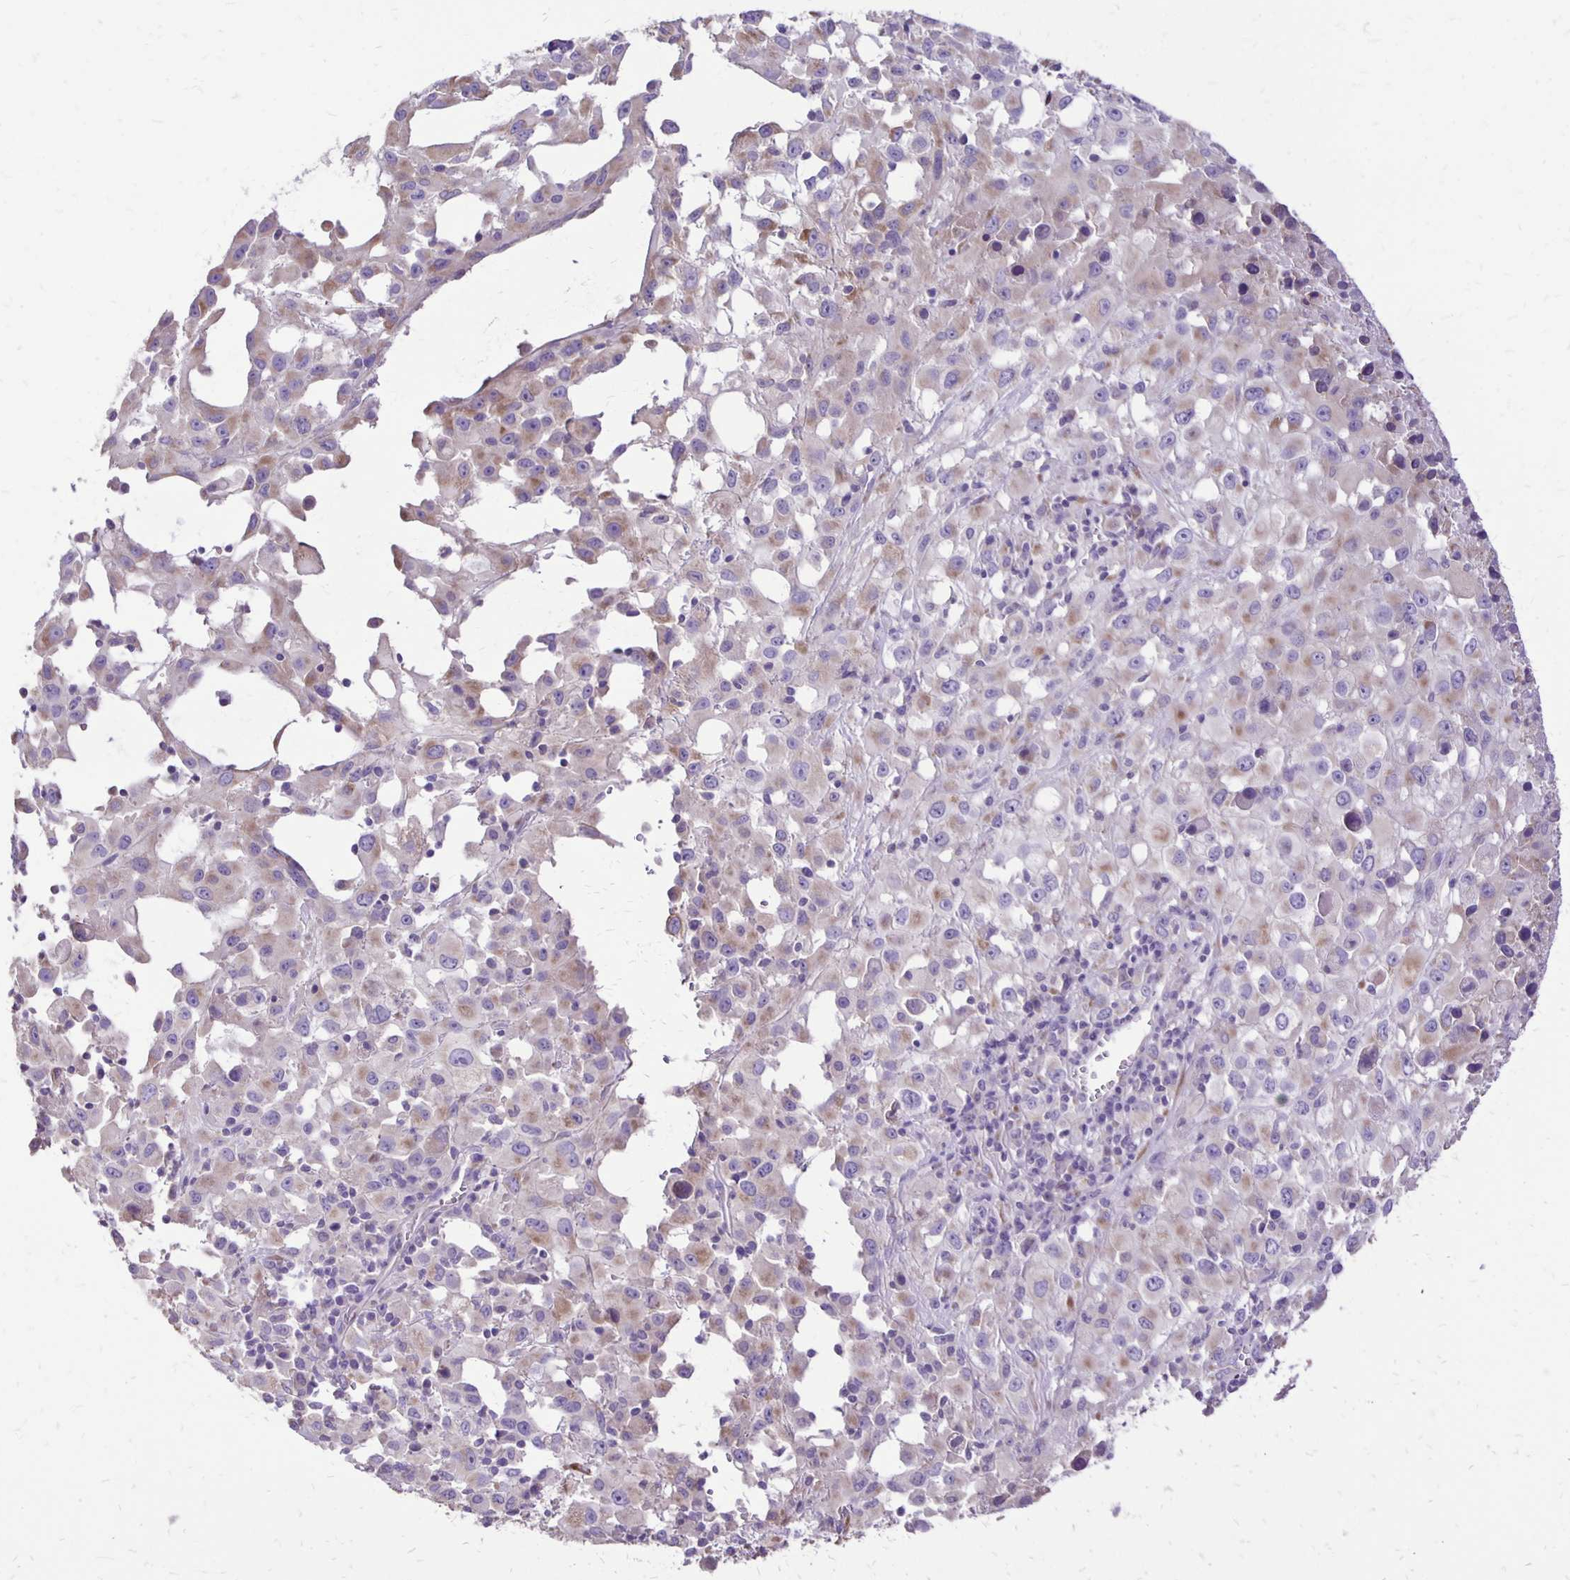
{"staining": {"intensity": "weak", "quantity": "25%-75%", "location": "cytoplasmic/membranous"}, "tissue": "melanoma", "cell_type": "Tumor cells", "image_type": "cancer", "snomed": [{"axis": "morphology", "description": "Malignant melanoma, Metastatic site"}, {"axis": "topography", "description": "Soft tissue"}], "caption": "Protein staining of malignant melanoma (metastatic site) tissue shows weak cytoplasmic/membranous positivity in approximately 25%-75% of tumor cells. (DAB = brown stain, brightfield microscopy at high magnification).", "gene": "ANKRD45", "patient": {"sex": "male", "age": 50}}